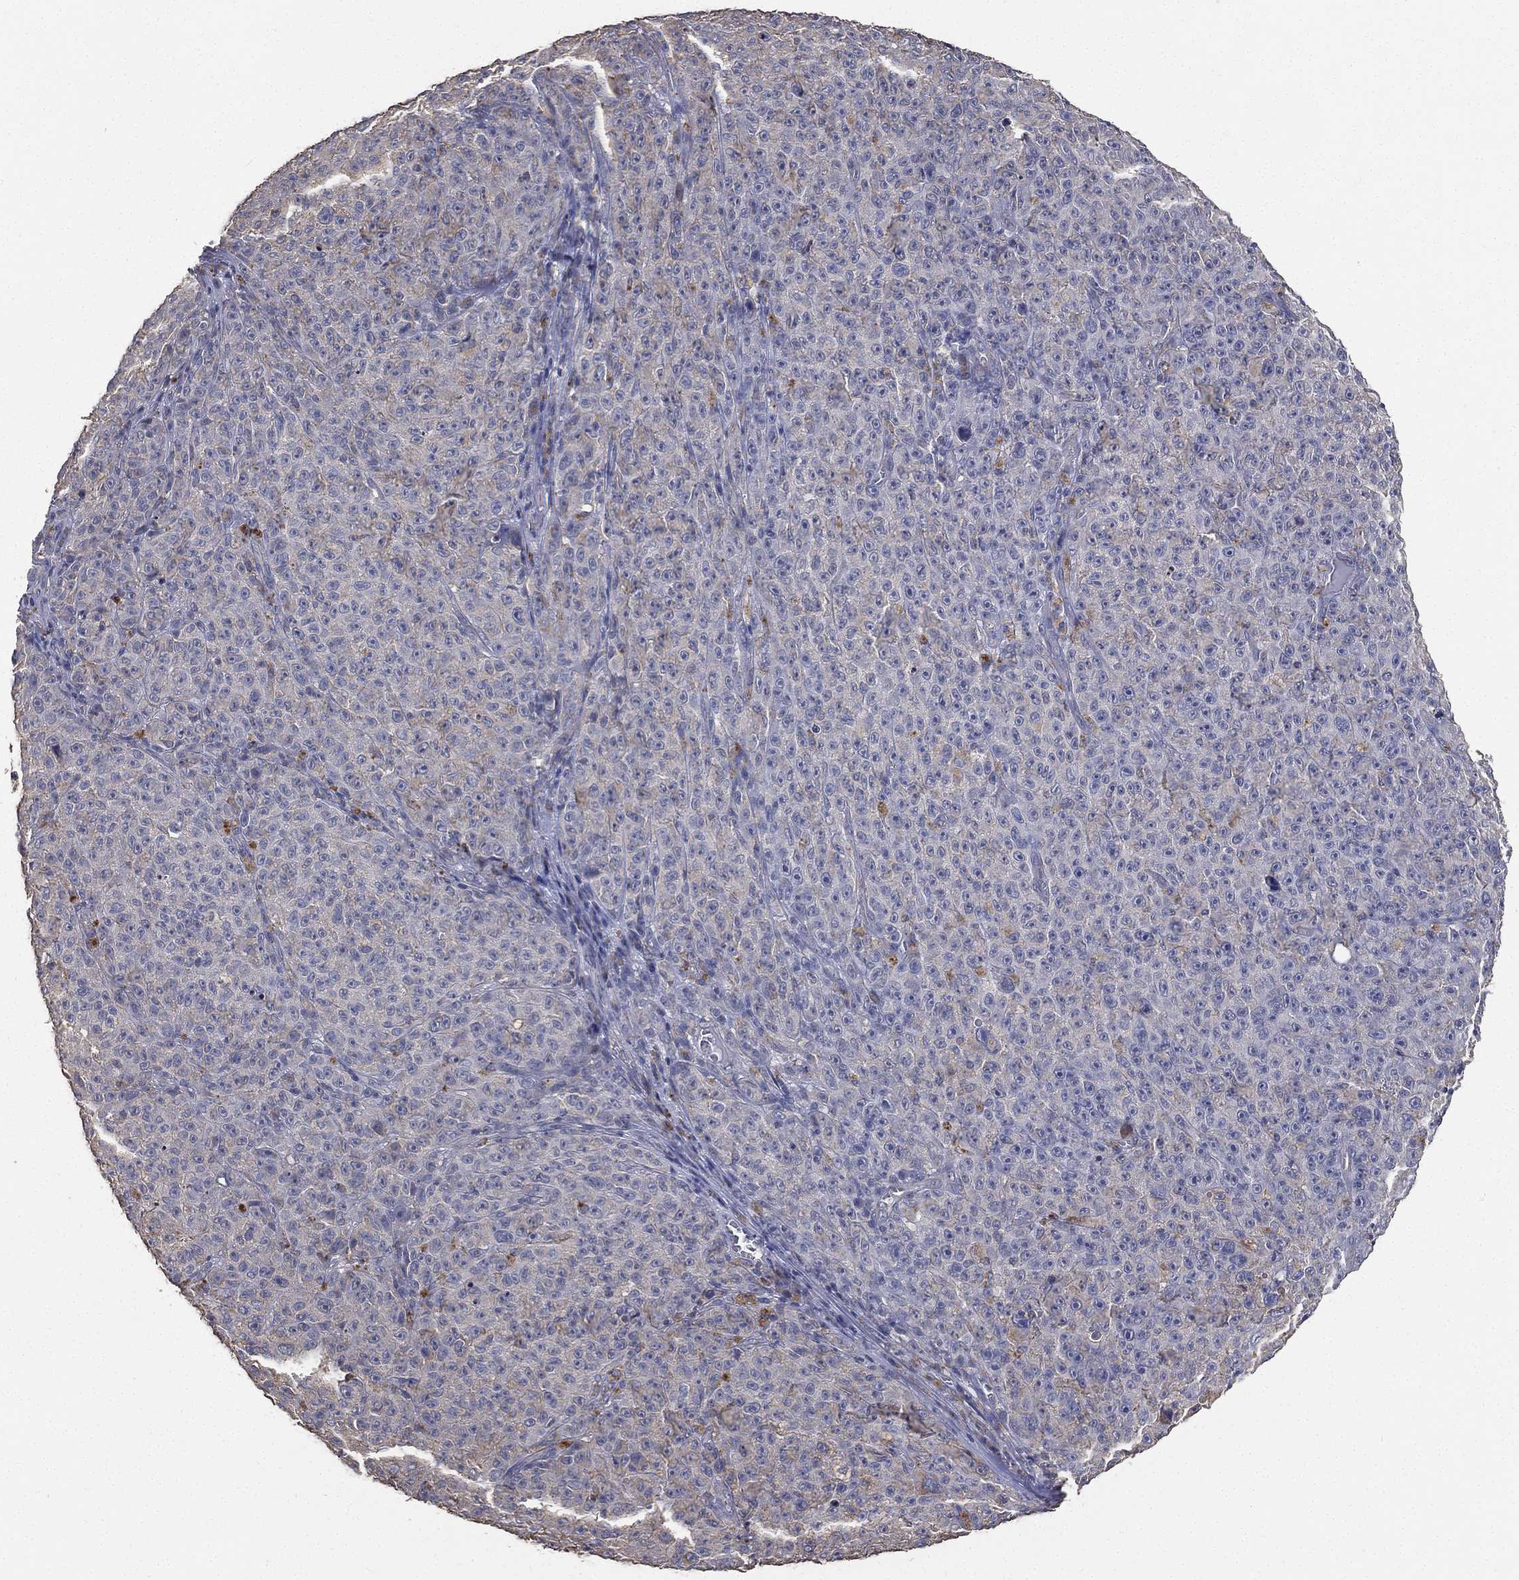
{"staining": {"intensity": "negative", "quantity": "none", "location": "none"}, "tissue": "melanoma", "cell_type": "Tumor cells", "image_type": "cancer", "snomed": [{"axis": "morphology", "description": "Malignant melanoma, NOS"}, {"axis": "topography", "description": "Skin"}], "caption": "Tumor cells show no significant protein positivity in melanoma. The staining was performed using DAB (3,3'-diaminobenzidine) to visualize the protein expression in brown, while the nuclei were stained in blue with hematoxylin (Magnification: 20x).", "gene": "SNAP25", "patient": {"sex": "female", "age": 82}}